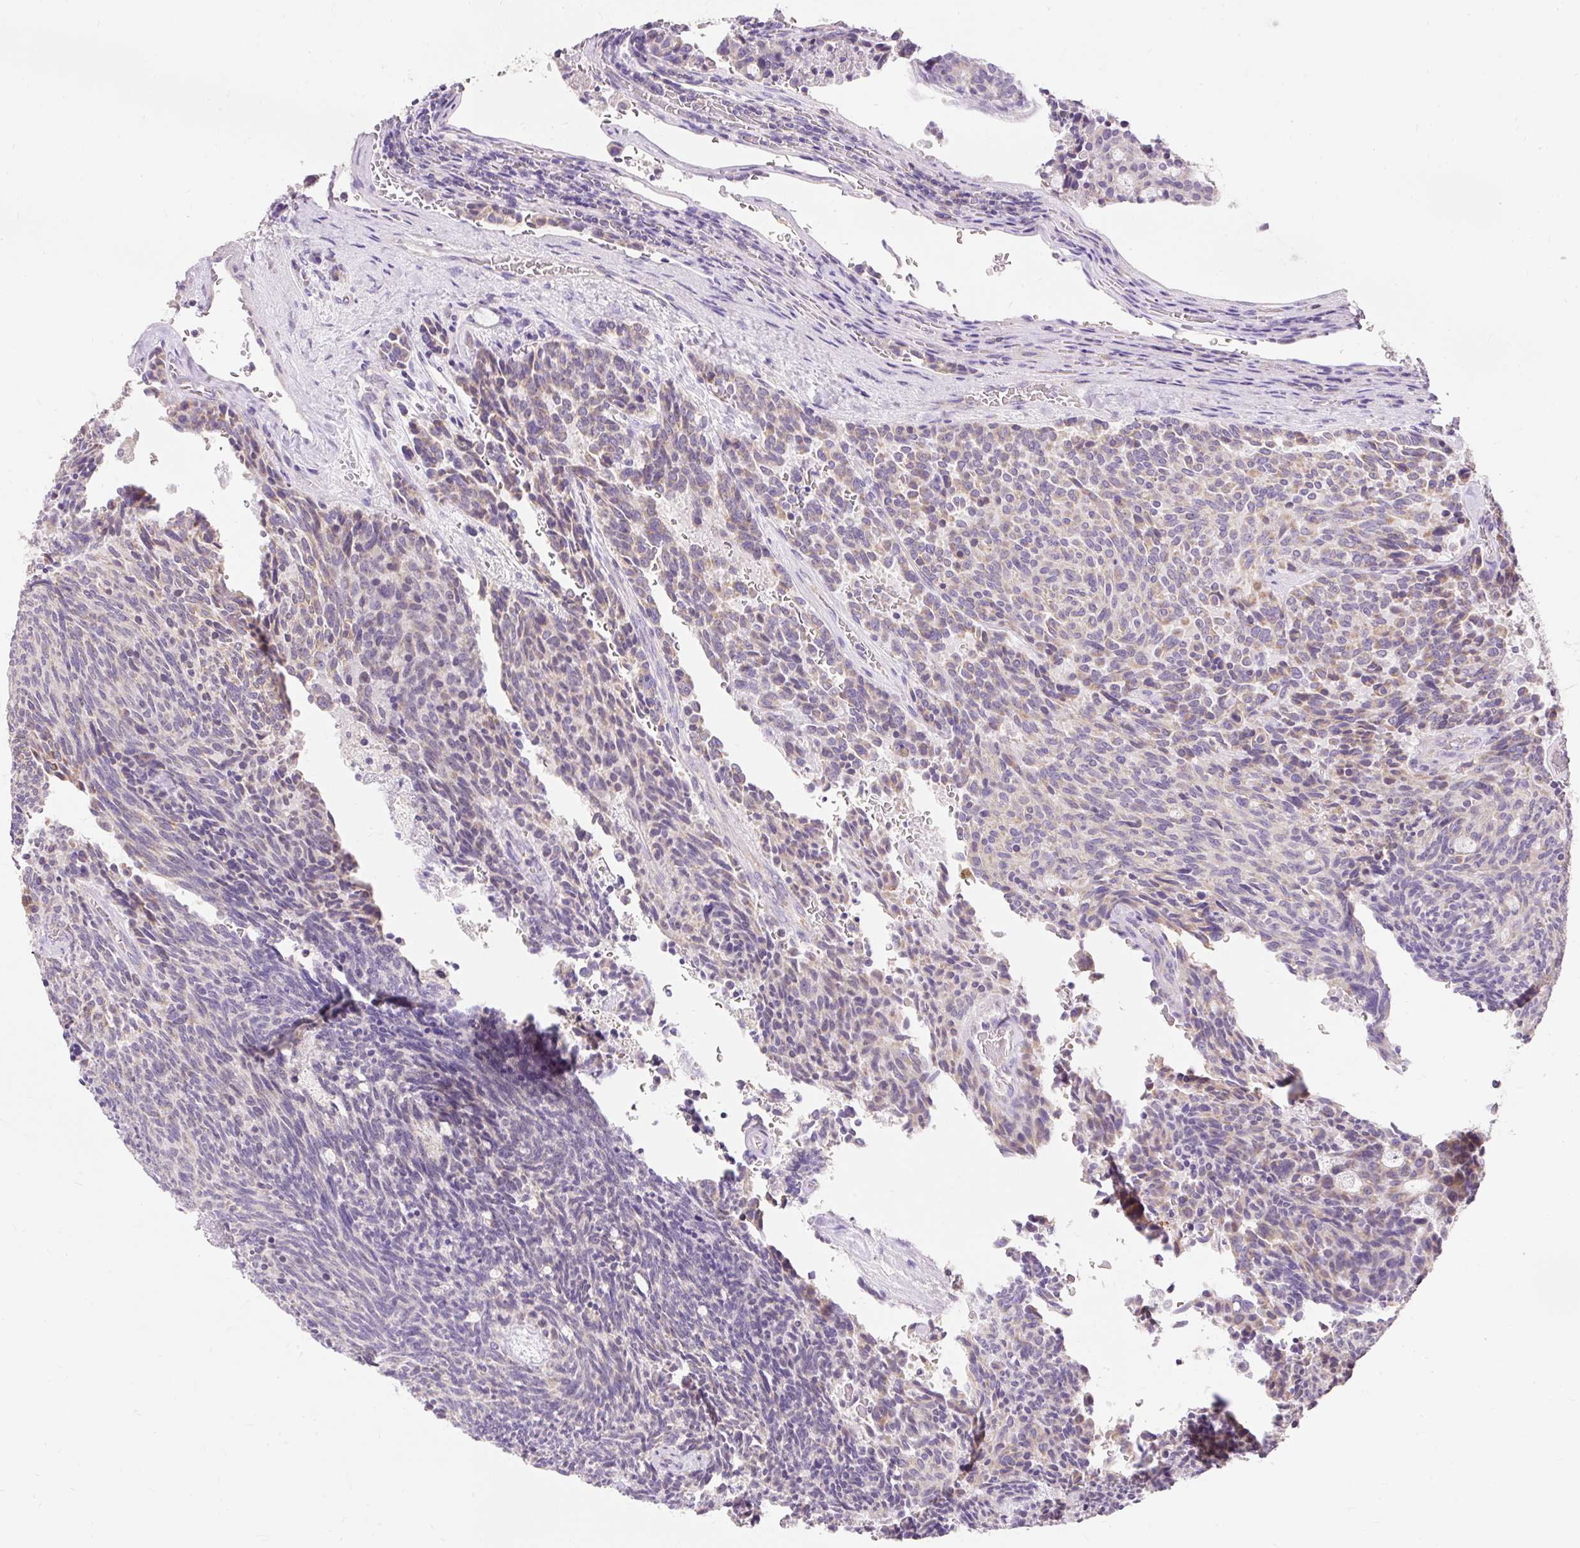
{"staining": {"intensity": "weak", "quantity": "<25%", "location": "cytoplasmic/membranous"}, "tissue": "carcinoid", "cell_type": "Tumor cells", "image_type": "cancer", "snomed": [{"axis": "morphology", "description": "Carcinoid, malignant, NOS"}, {"axis": "topography", "description": "Pancreas"}], "caption": "Tumor cells show no significant protein staining in carcinoid. Nuclei are stained in blue.", "gene": "PMAIP1", "patient": {"sex": "female", "age": 54}}